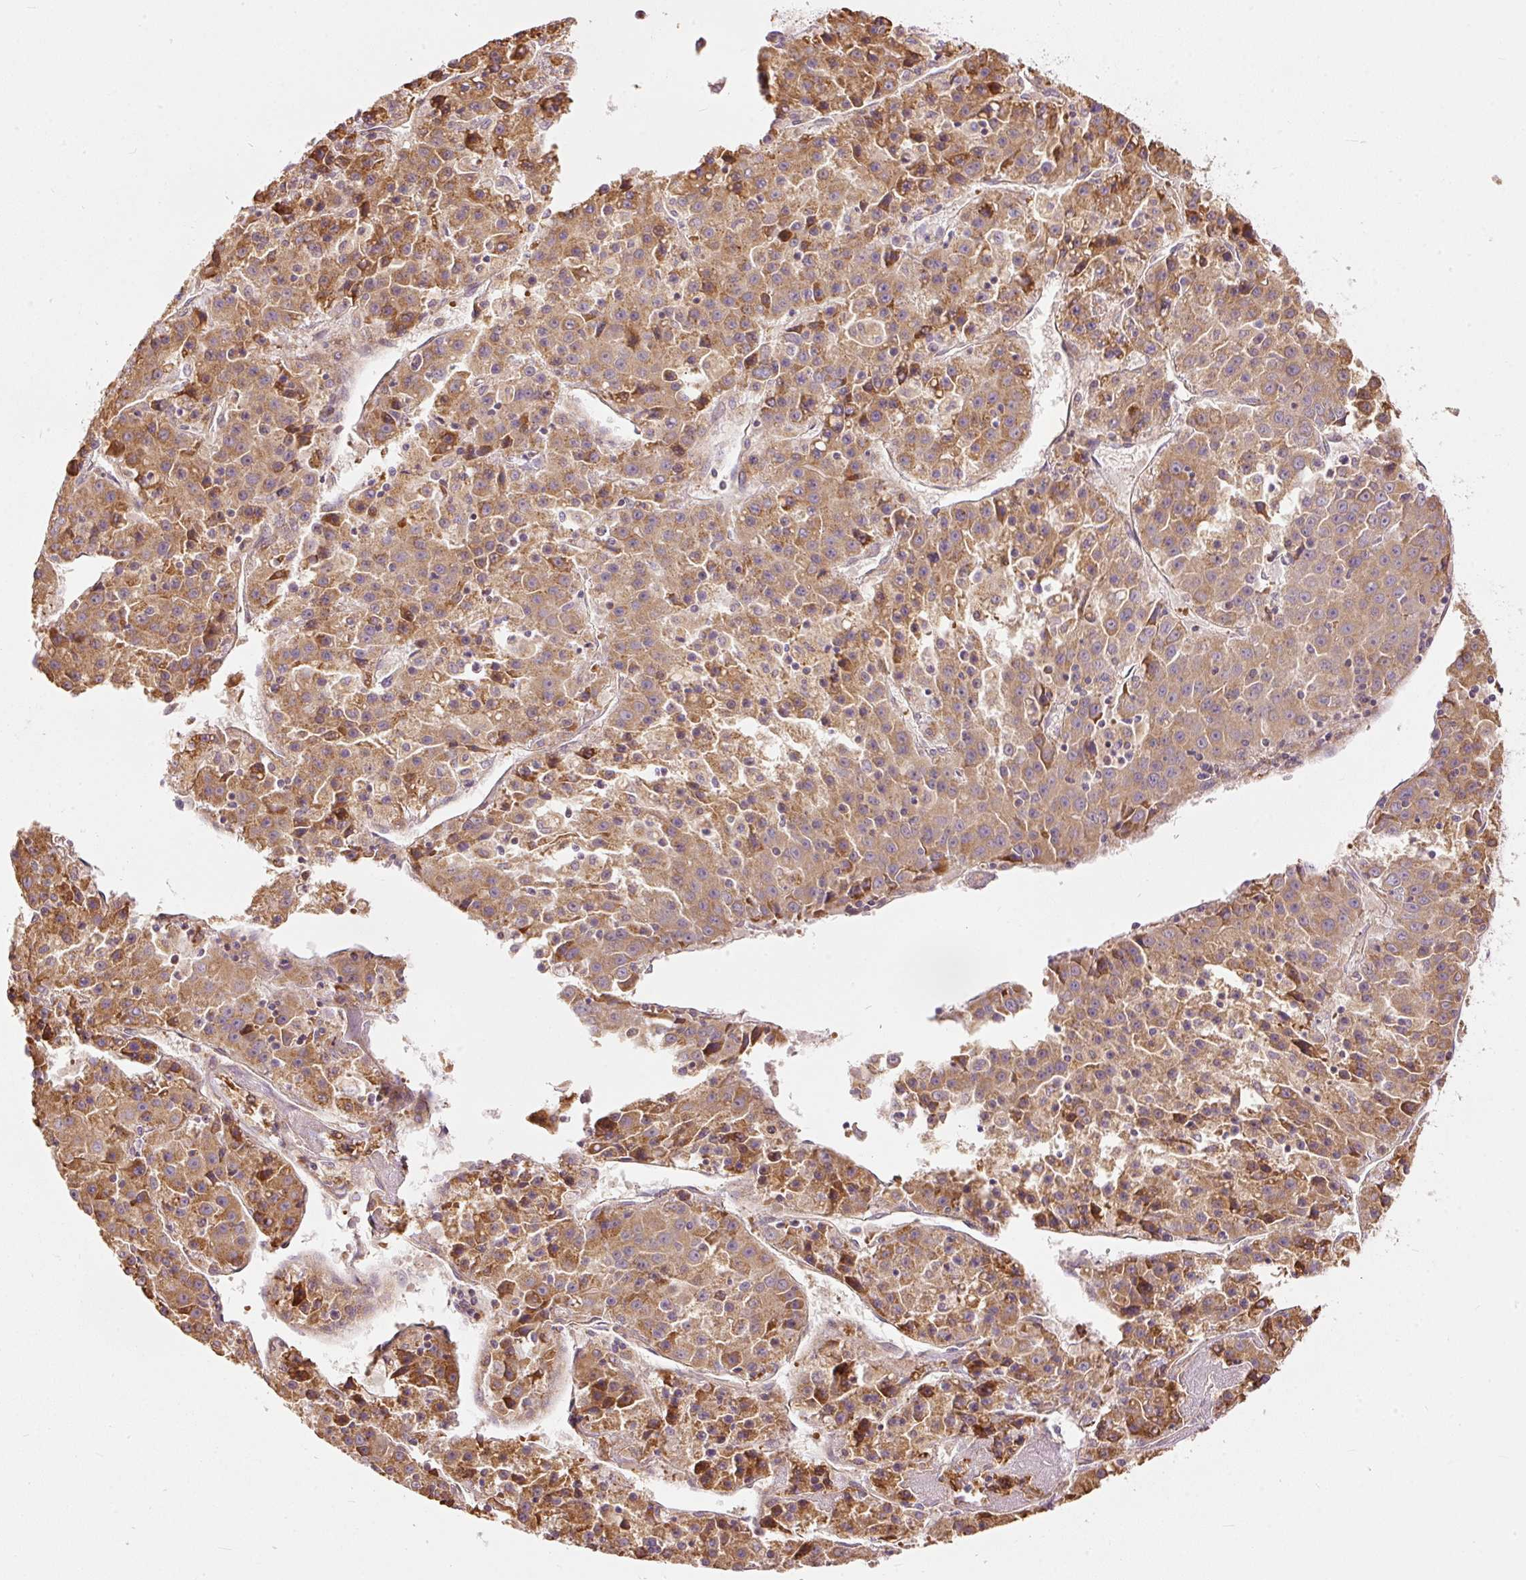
{"staining": {"intensity": "moderate", "quantity": ">75%", "location": "cytoplasmic/membranous"}, "tissue": "liver cancer", "cell_type": "Tumor cells", "image_type": "cancer", "snomed": [{"axis": "morphology", "description": "Carcinoma, Hepatocellular, NOS"}, {"axis": "topography", "description": "Liver"}], "caption": "An image of liver cancer stained for a protein displays moderate cytoplasmic/membranous brown staining in tumor cells.", "gene": "SNAPC5", "patient": {"sex": "female", "age": 53}}